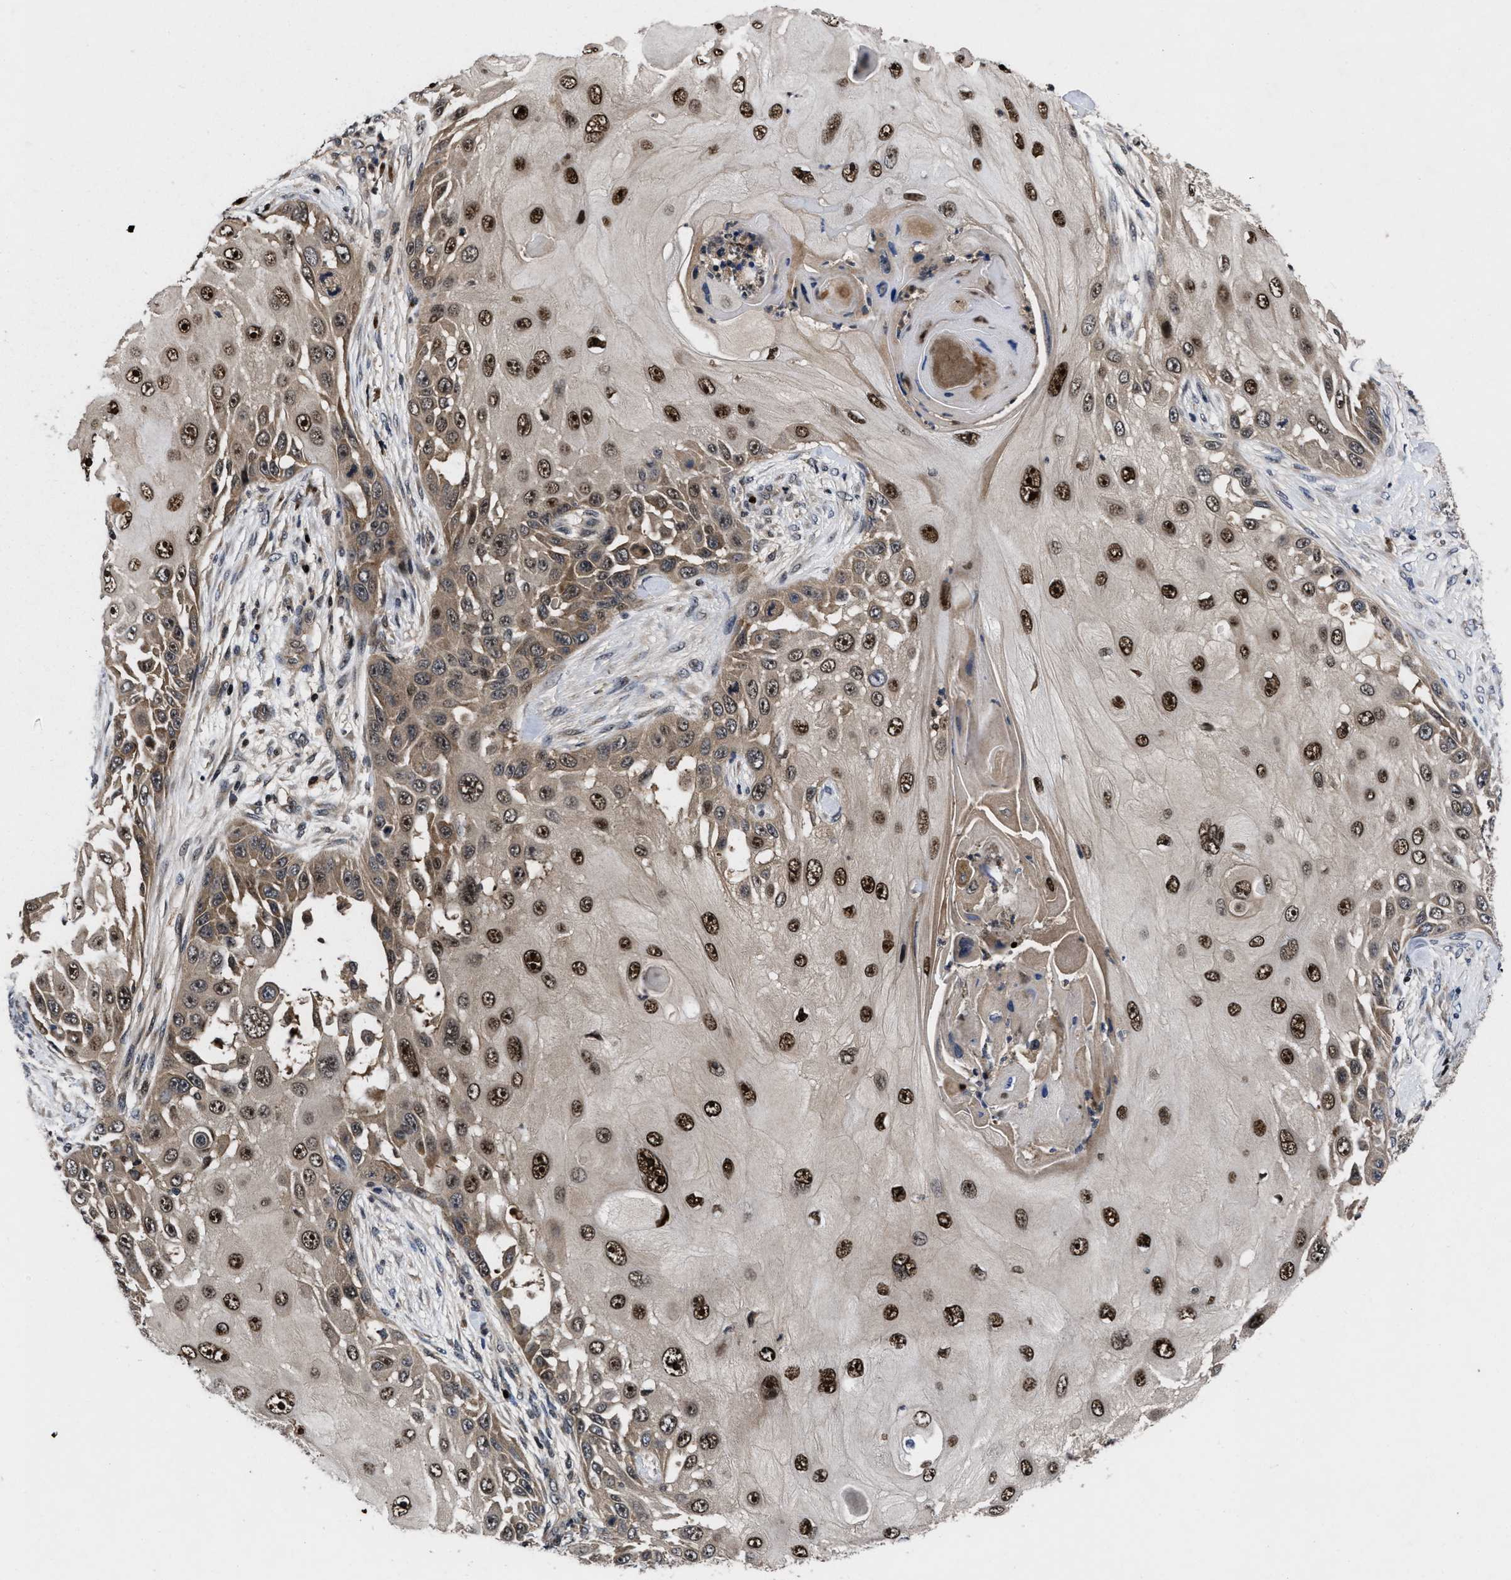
{"staining": {"intensity": "strong", "quantity": ">75%", "location": "cytoplasmic/membranous,nuclear"}, "tissue": "skin cancer", "cell_type": "Tumor cells", "image_type": "cancer", "snomed": [{"axis": "morphology", "description": "Squamous cell carcinoma, NOS"}, {"axis": "topography", "description": "Skin"}], "caption": "Tumor cells display high levels of strong cytoplasmic/membranous and nuclear positivity in about >75% of cells in human squamous cell carcinoma (skin).", "gene": "FAM200A", "patient": {"sex": "female", "age": 44}}